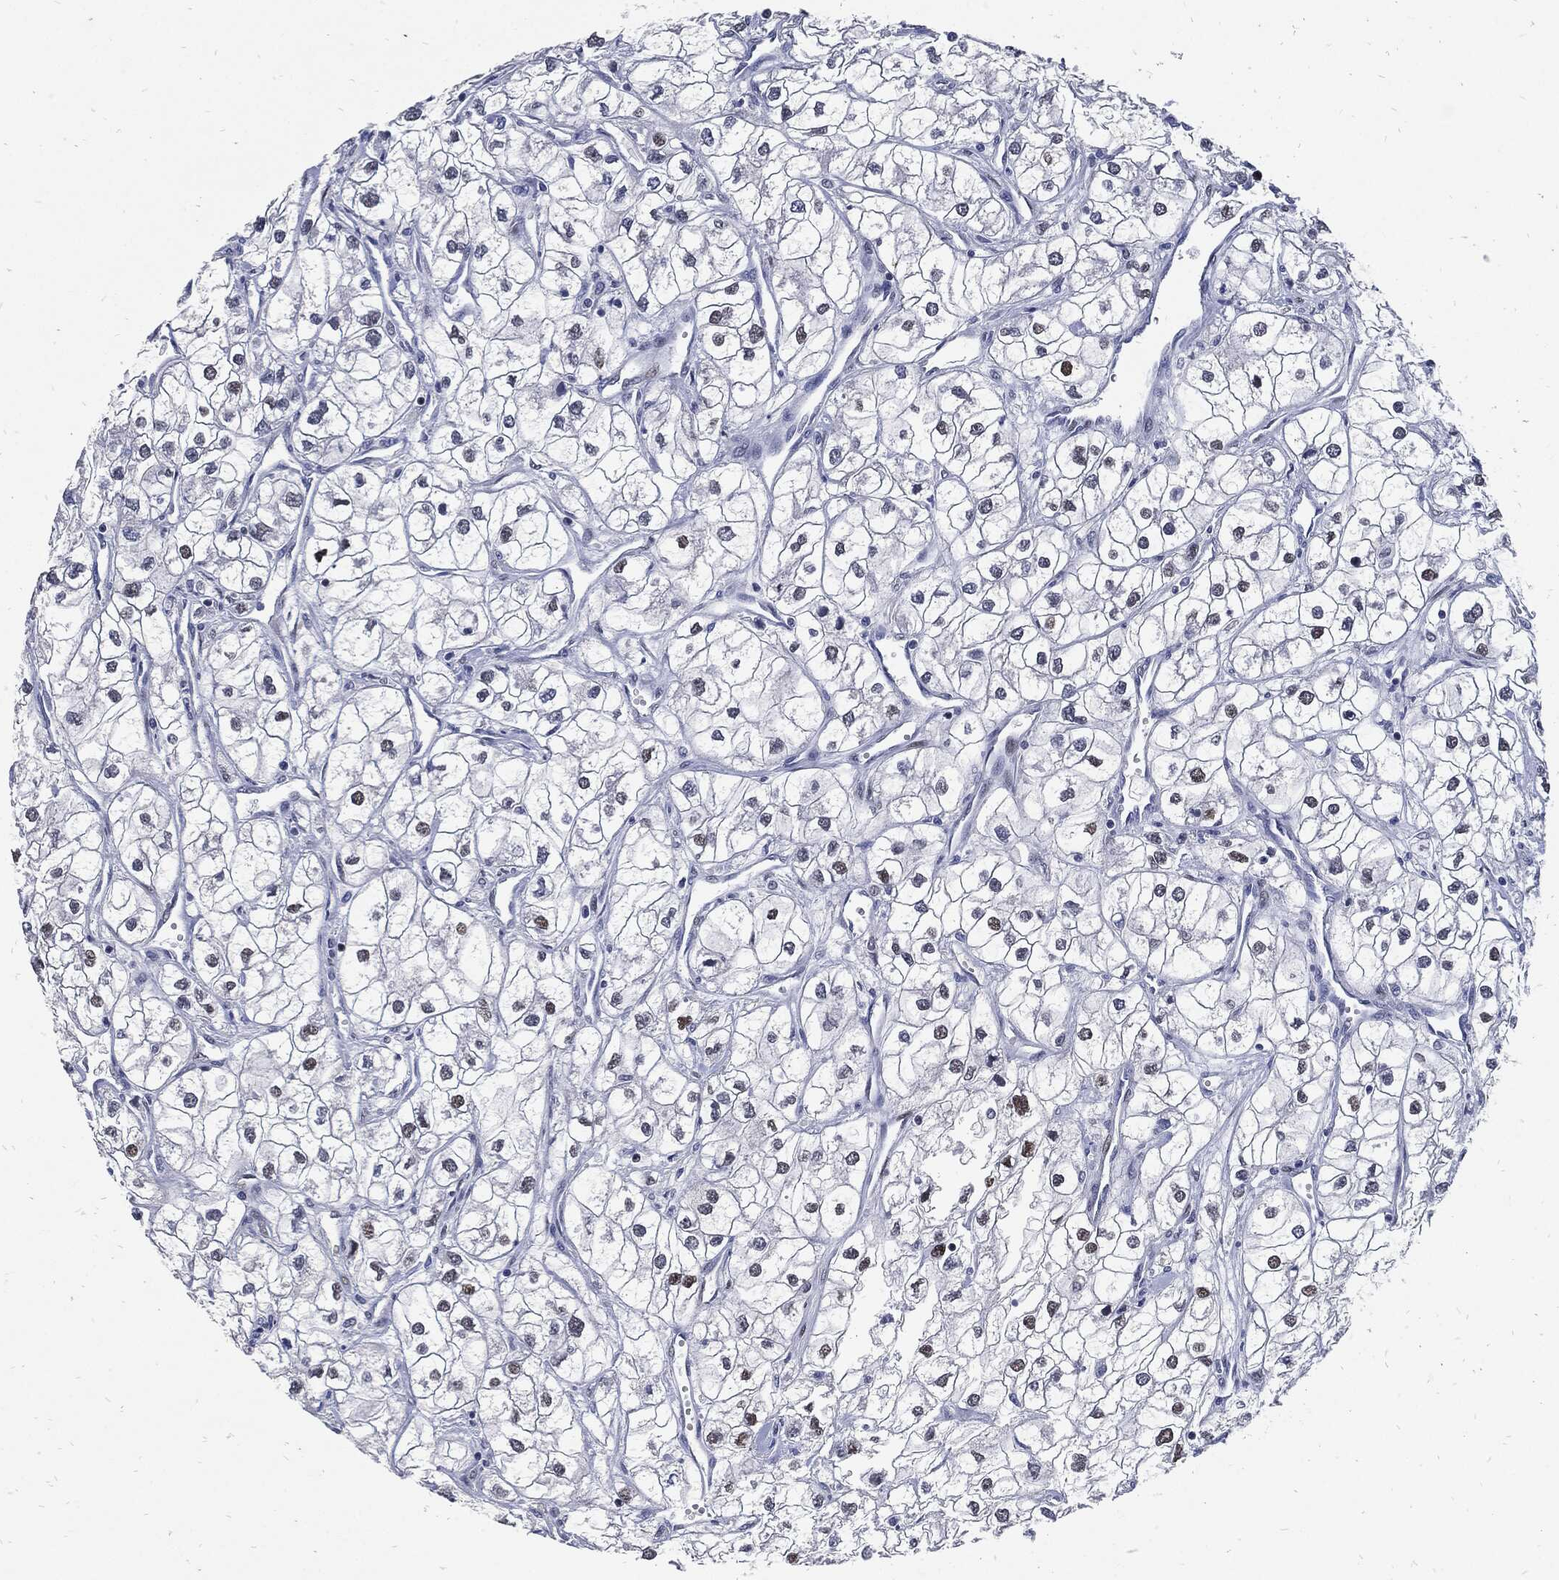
{"staining": {"intensity": "strong", "quantity": "<25%", "location": "nuclear"}, "tissue": "renal cancer", "cell_type": "Tumor cells", "image_type": "cancer", "snomed": [{"axis": "morphology", "description": "Adenocarcinoma, NOS"}, {"axis": "topography", "description": "Kidney"}], "caption": "The micrograph reveals a brown stain indicating the presence of a protein in the nuclear of tumor cells in renal adenocarcinoma. (DAB IHC with brightfield microscopy, high magnification).", "gene": "JUN", "patient": {"sex": "male", "age": 59}}